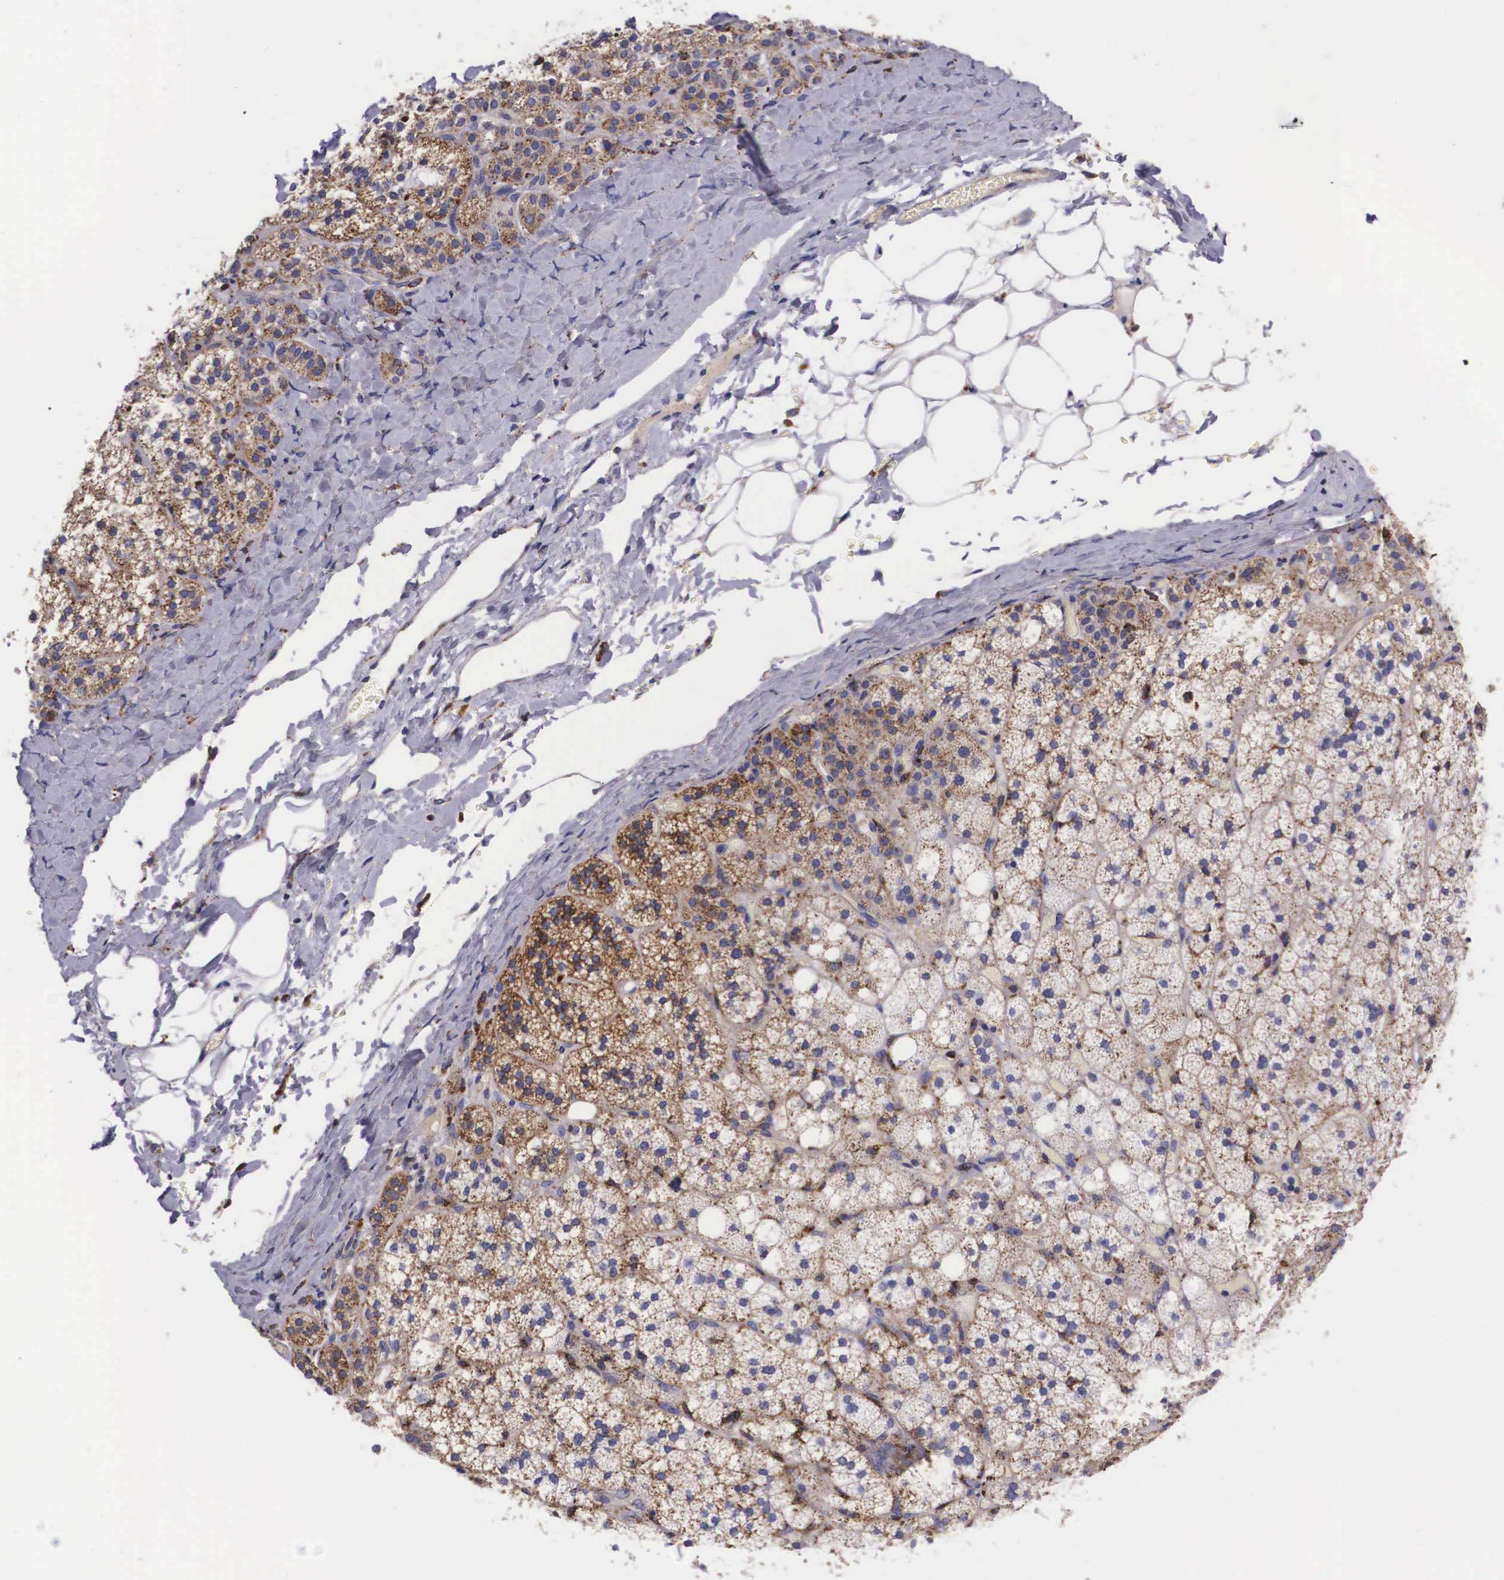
{"staining": {"intensity": "moderate", "quantity": "25%-75%", "location": "cytoplasmic/membranous"}, "tissue": "adrenal gland", "cell_type": "Glandular cells", "image_type": "normal", "snomed": [{"axis": "morphology", "description": "Normal tissue, NOS"}, {"axis": "topography", "description": "Adrenal gland"}], "caption": "Immunohistochemical staining of benign human adrenal gland demonstrates 25%-75% levels of moderate cytoplasmic/membranous protein positivity in approximately 25%-75% of glandular cells. The staining is performed using DAB brown chromogen to label protein expression. The nuclei are counter-stained blue using hematoxylin.", "gene": "NAGA", "patient": {"sex": "male", "age": 53}}